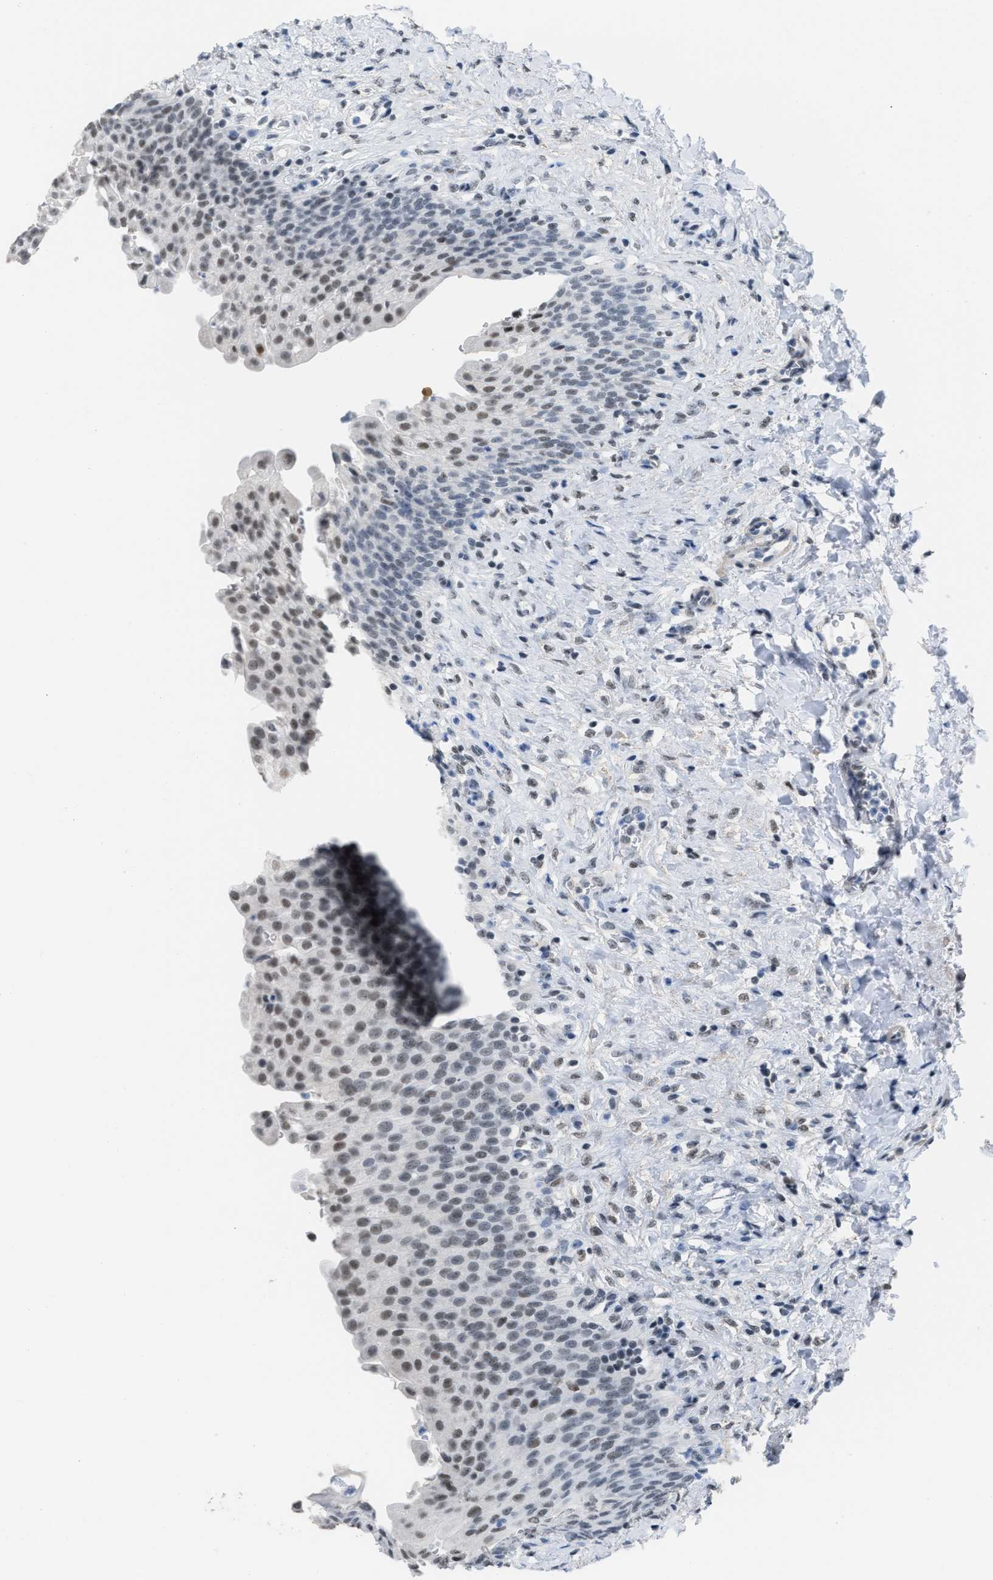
{"staining": {"intensity": "moderate", "quantity": "25%-75%", "location": "nuclear"}, "tissue": "urinary bladder", "cell_type": "Urothelial cells", "image_type": "normal", "snomed": [{"axis": "morphology", "description": "Urothelial carcinoma, High grade"}, {"axis": "topography", "description": "Urinary bladder"}], "caption": "Immunohistochemistry (DAB) staining of unremarkable urinary bladder shows moderate nuclear protein expression in about 25%-75% of urothelial cells.", "gene": "SCAF4", "patient": {"sex": "male", "age": 46}}